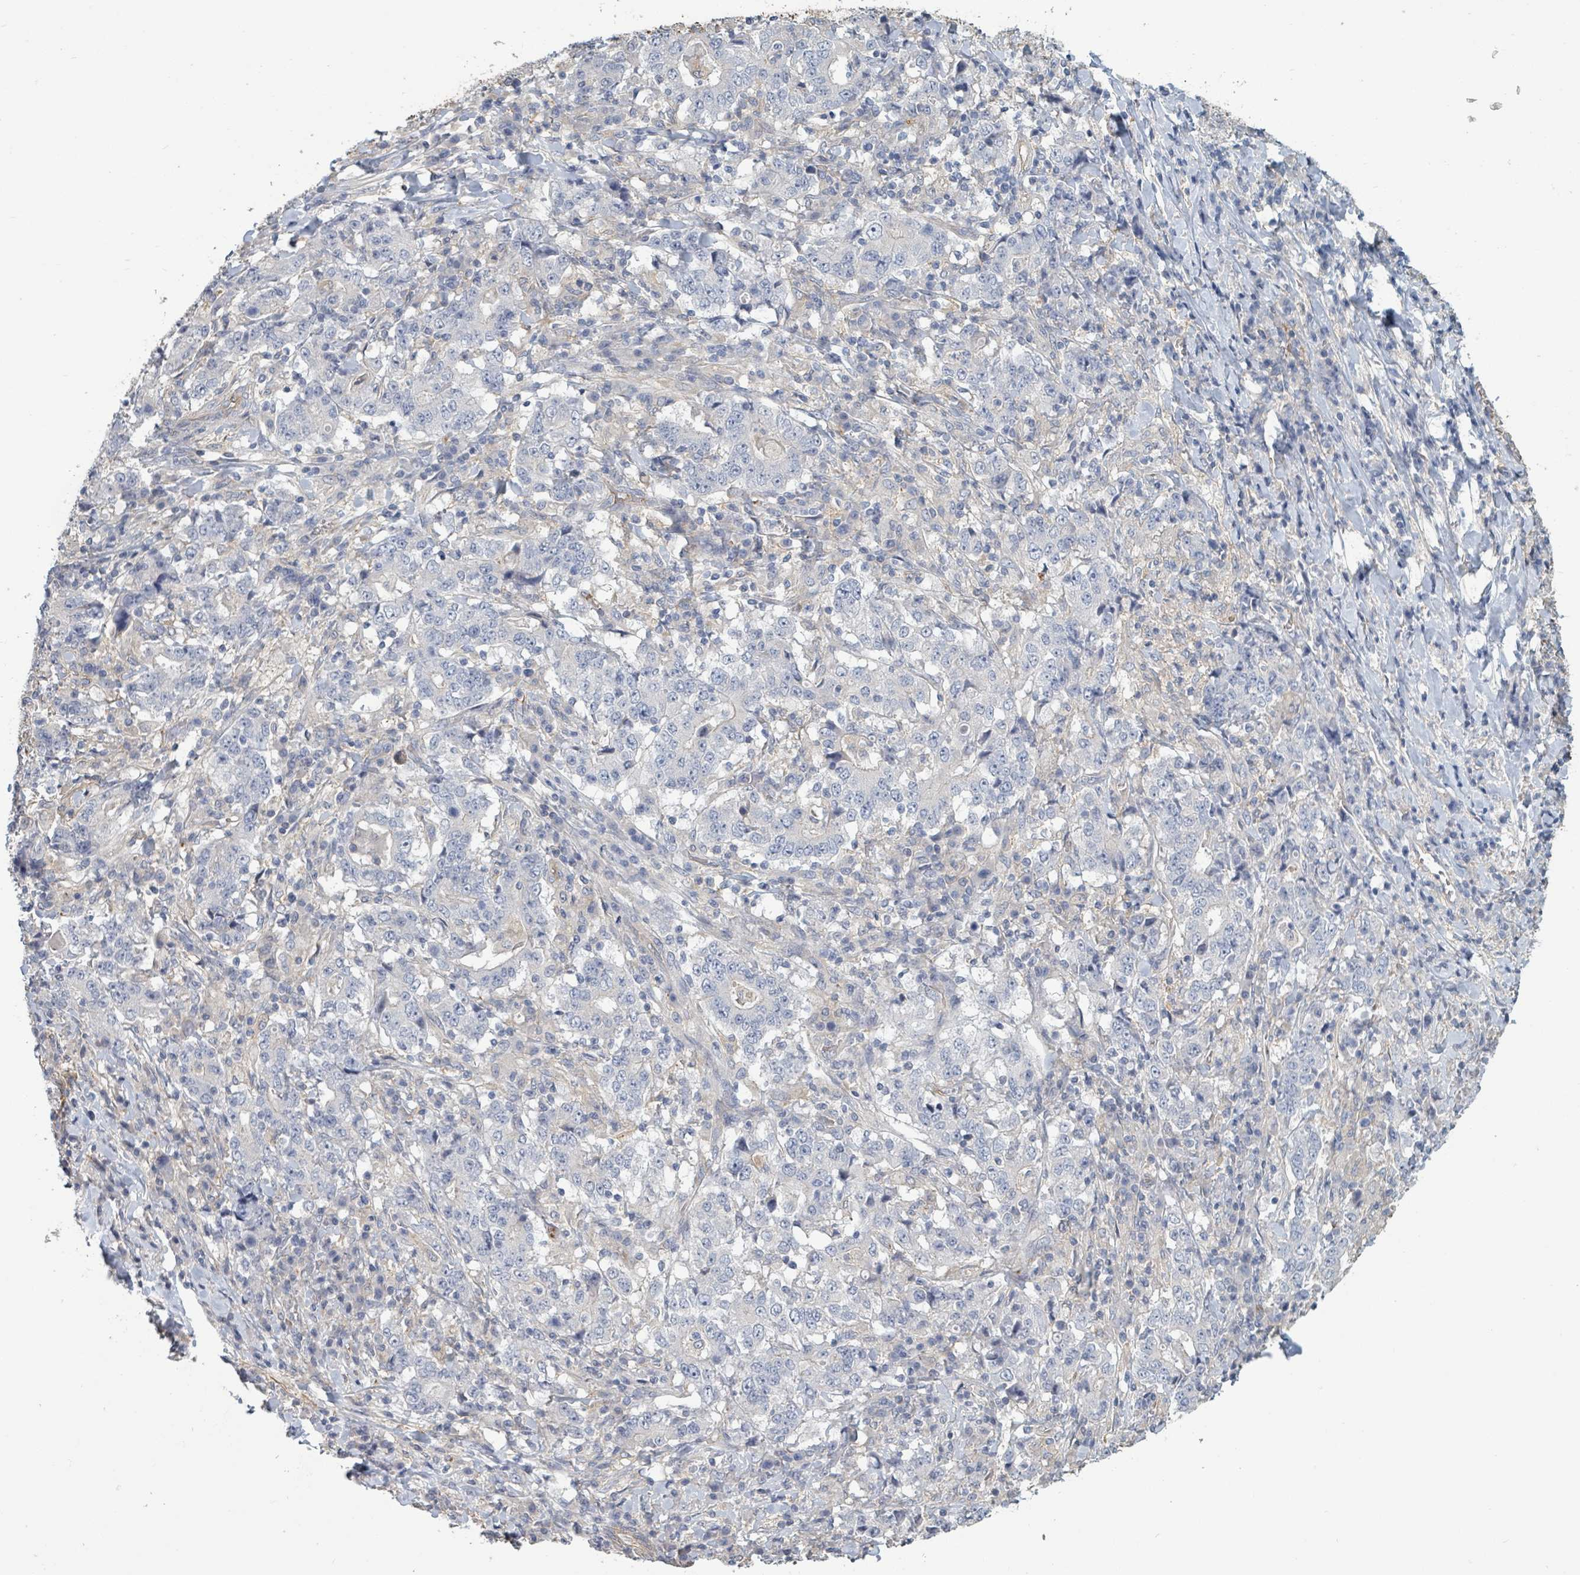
{"staining": {"intensity": "negative", "quantity": "none", "location": "none"}, "tissue": "stomach cancer", "cell_type": "Tumor cells", "image_type": "cancer", "snomed": [{"axis": "morphology", "description": "Normal tissue, NOS"}, {"axis": "morphology", "description": "Adenocarcinoma, NOS"}, {"axis": "topography", "description": "Stomach, upper"}, {"axis": "topography", "description": "Stomach"}], "caption": "The photomicrograph reveals no significant staining in tumor cells of stomach adenocarcinoma.", "gene": "PLAUR", "patient": {"sex": "male", "age": 59}}